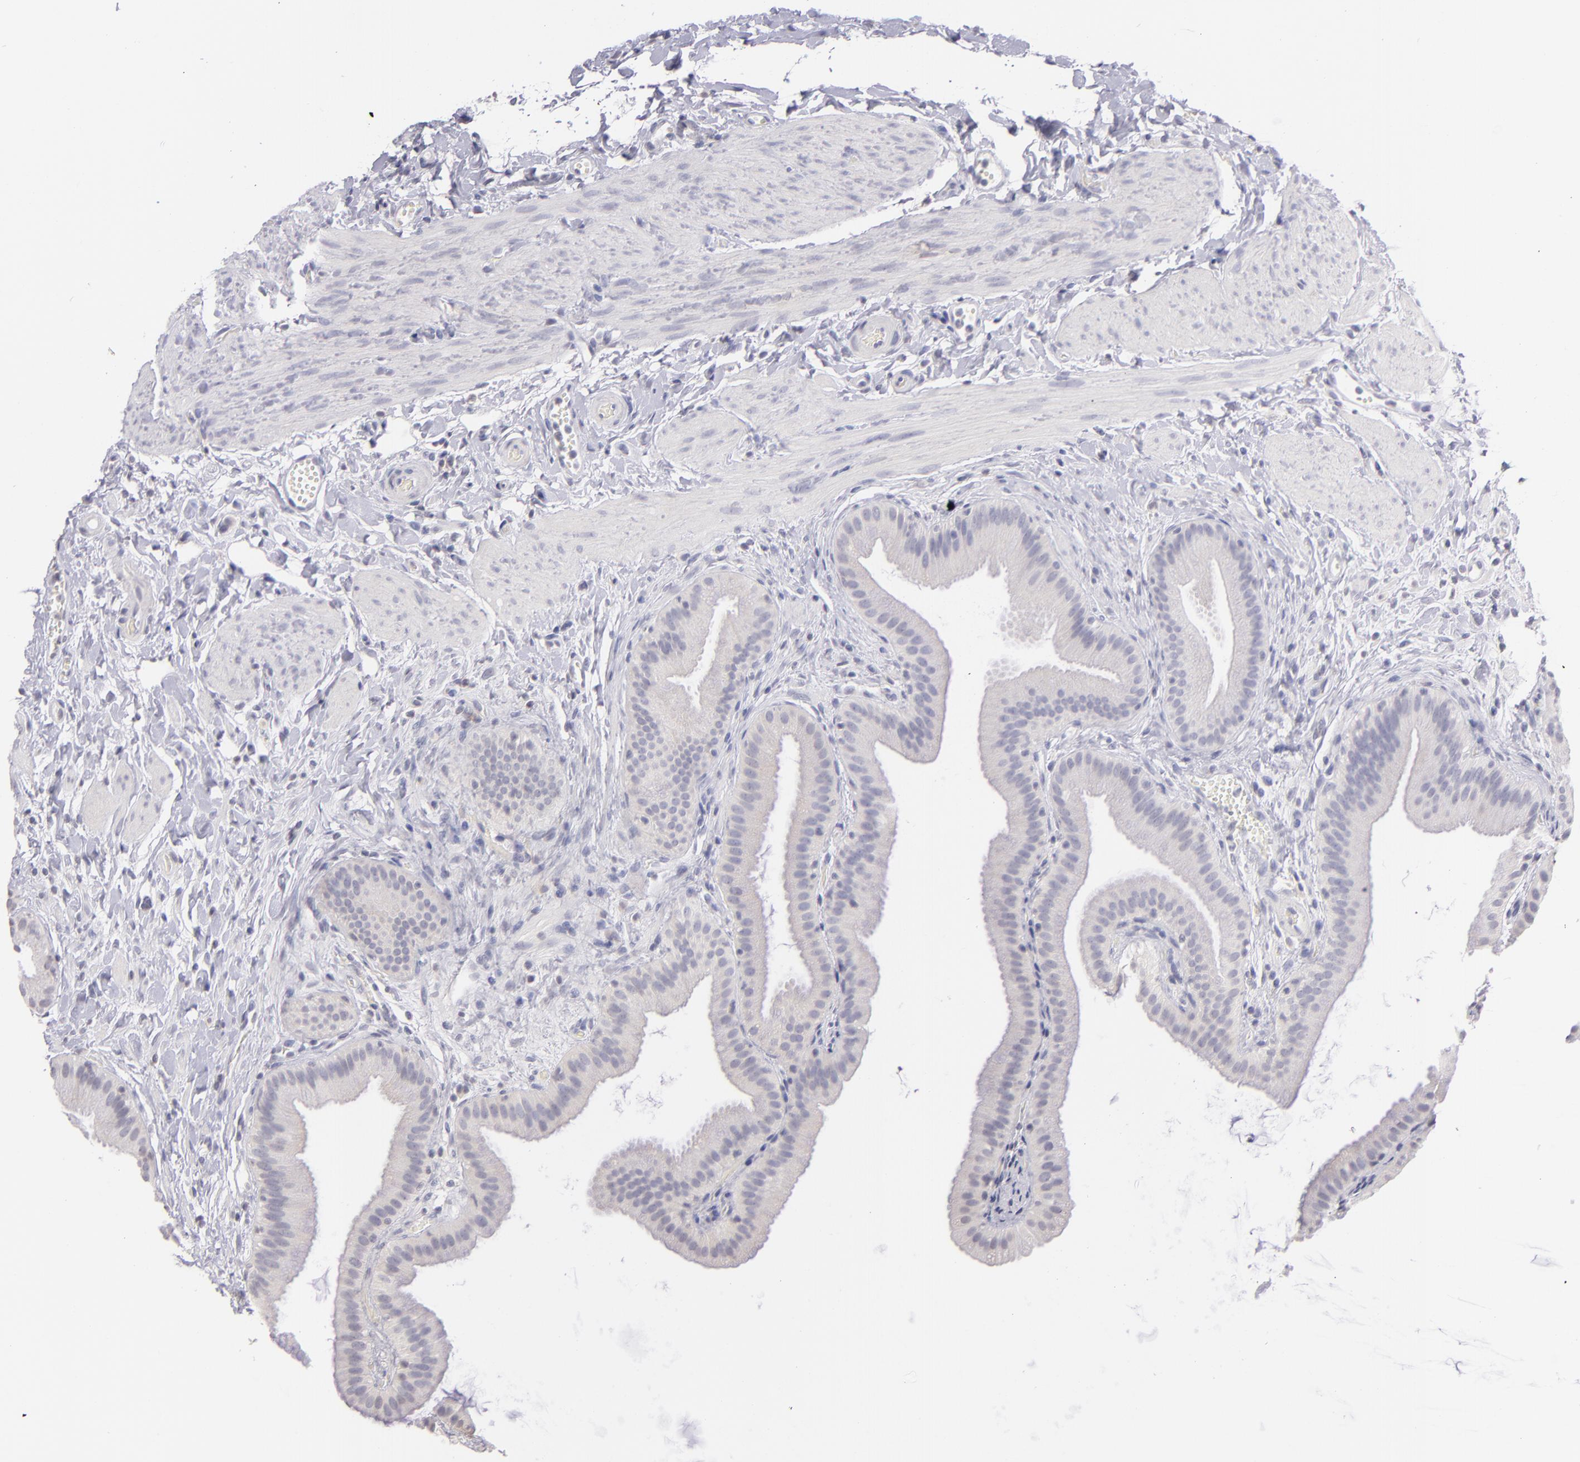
{"staining": {"intensity": "negative", "quantity": "none", "location": "none"}, "tissue": "gallbladder", "cell_type": "Glandular cells", "image_type": "normal", "snomed": [{"axis": "morphology", "description": "Normal tissue, NOS"}, {"axis": "topography", "description": "Gallbladder"}], "caption": "Immunohistochemistry image of unremarkable gallbladder: gallbladder stained with DAB demonstrates no significant protein positivity in glandular cells.", "gene": "IL2RA", "patient": {"sex": "female", "age": 63}}